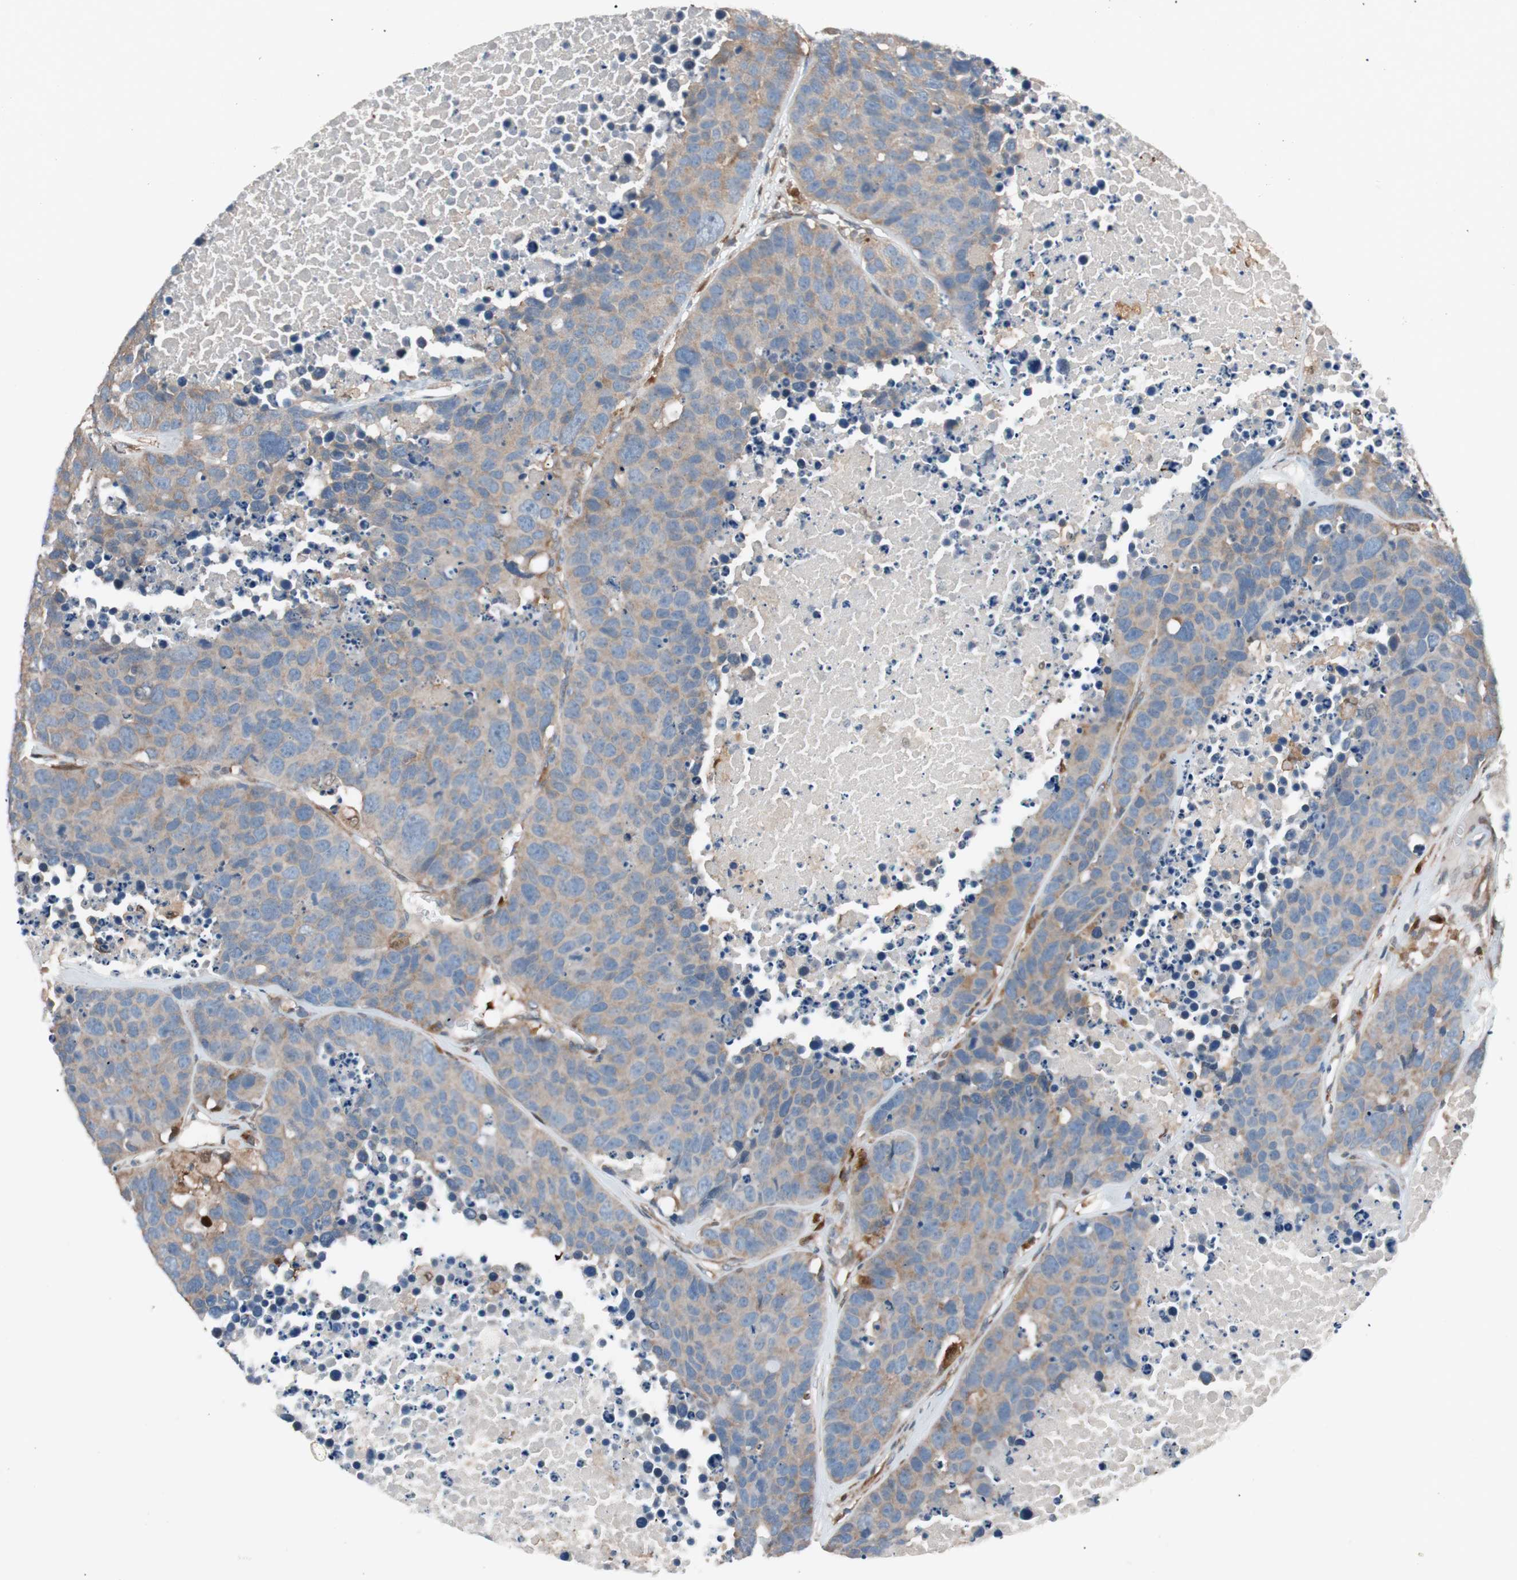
{"staining": {"intensity": "moderate", "quantity": "25%-75%", "location": "cytoplasmic/membranous"}, "tissue": "carcinoid", "cell_type": "Tumor cells", "image_type": "cancer", "snomed": [{"axis": "morphology", "description": "Carcinoid, malignant, NOS"}, {"axis": "topography", "description": "Lung"}], "caption": "This is an image of immunohistochemistry staining of carcinoid, which shows moderate positivity in the cytoplasmic/membranous of tumor cells.", "gene": "FAAH", "patient": {"sex": "male", "age": 60}}